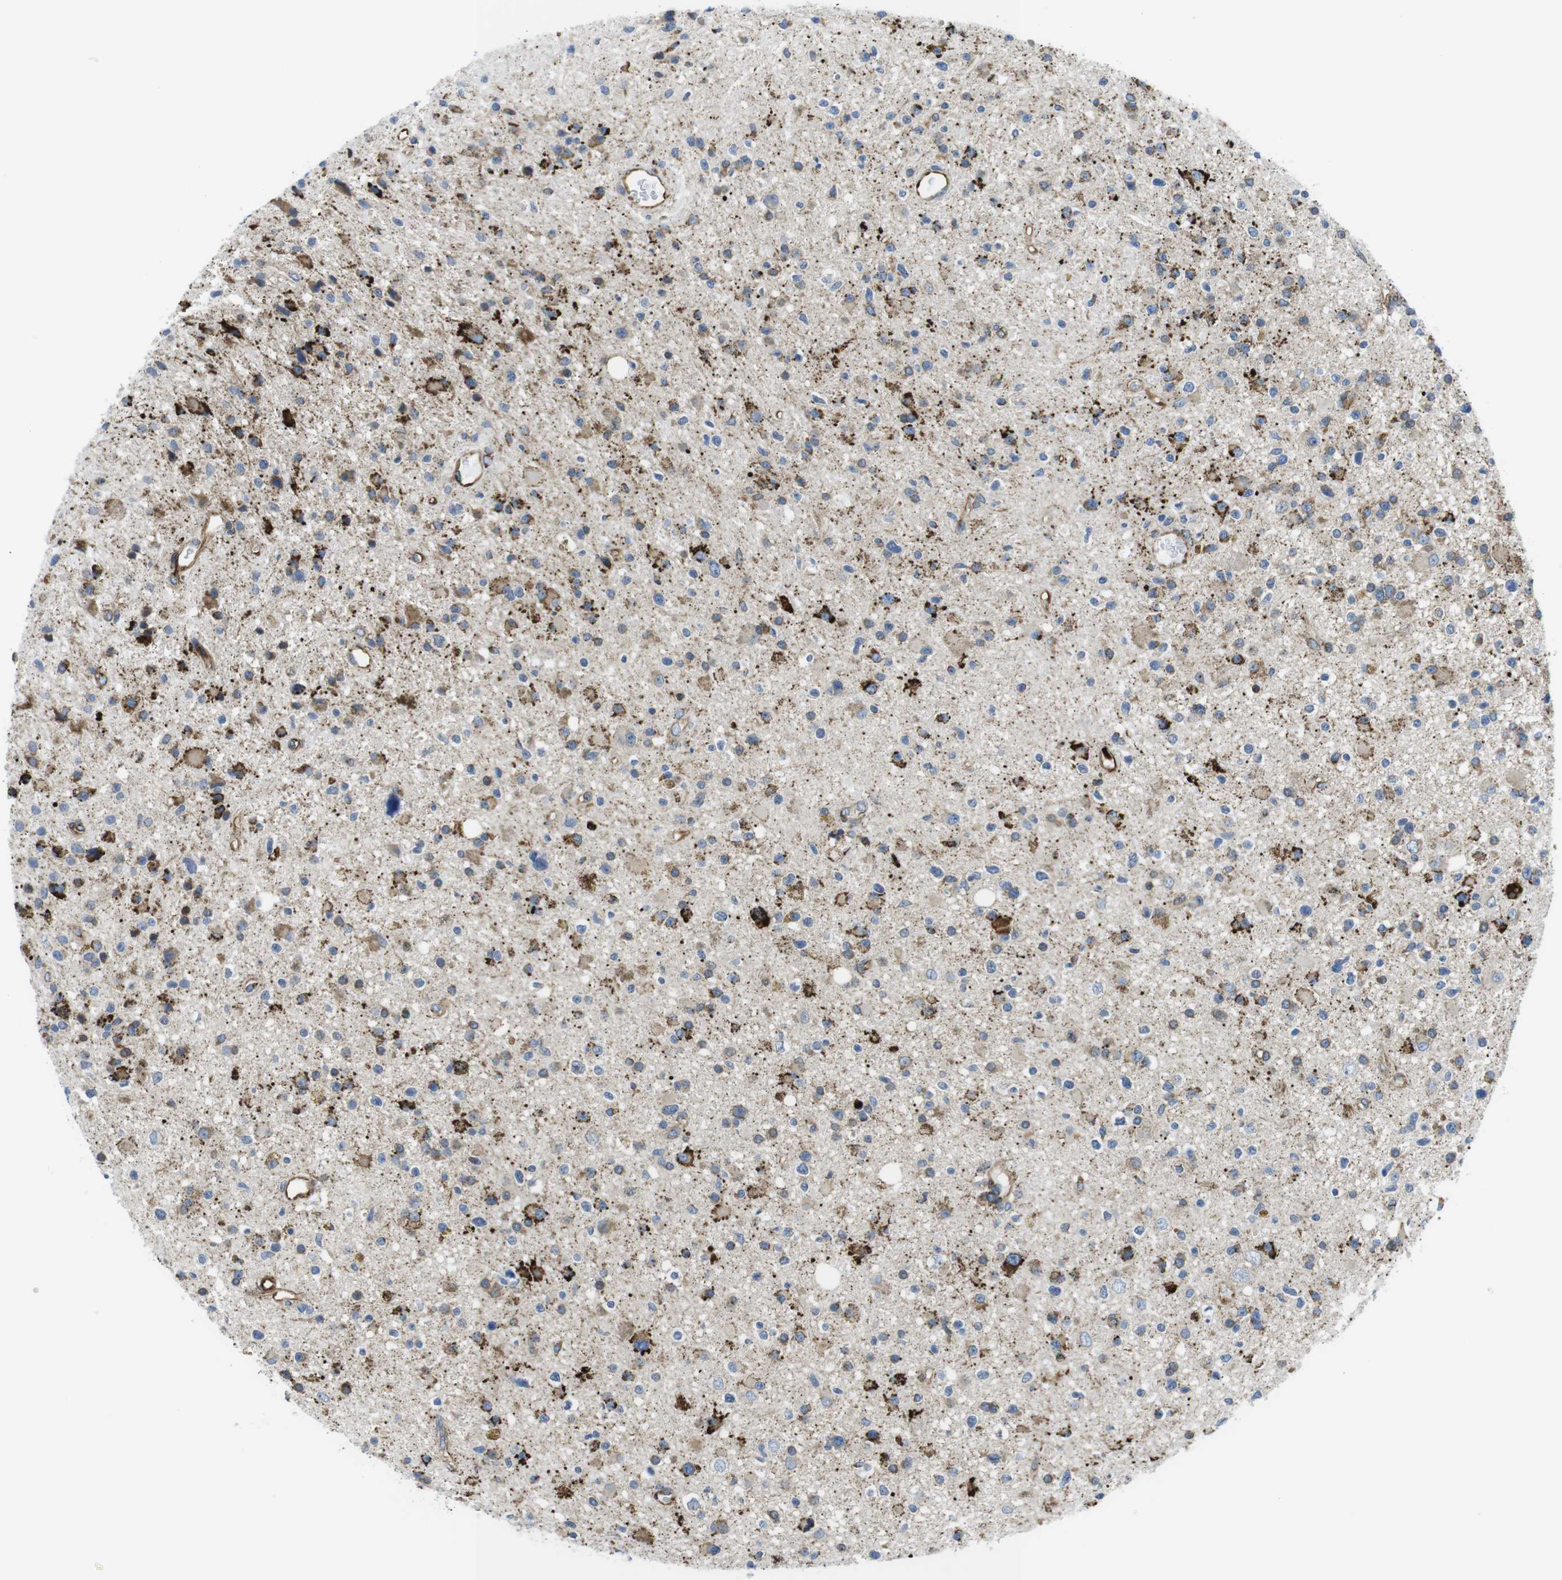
{"staining": {"intensity": "strong", "quantity": "25%-75%", "location": "cytoplasmic/membranous"}, "tissue": "glioma", "cell_type": "Tumor cells", "image_type": "cancer", "snomed": [{"axis": "morphology", "description": "Glioma, malignant, High grade"}, {"axis": "topography", "description": "Brain"}], "caption": "This is an image of immunohistochemistry staining of glioma, which shows strong staining in the cytoplasmic/membranous of tumor cells.", "gene": "KCNE3", "patient": {"sex": "male", "age": 33}}